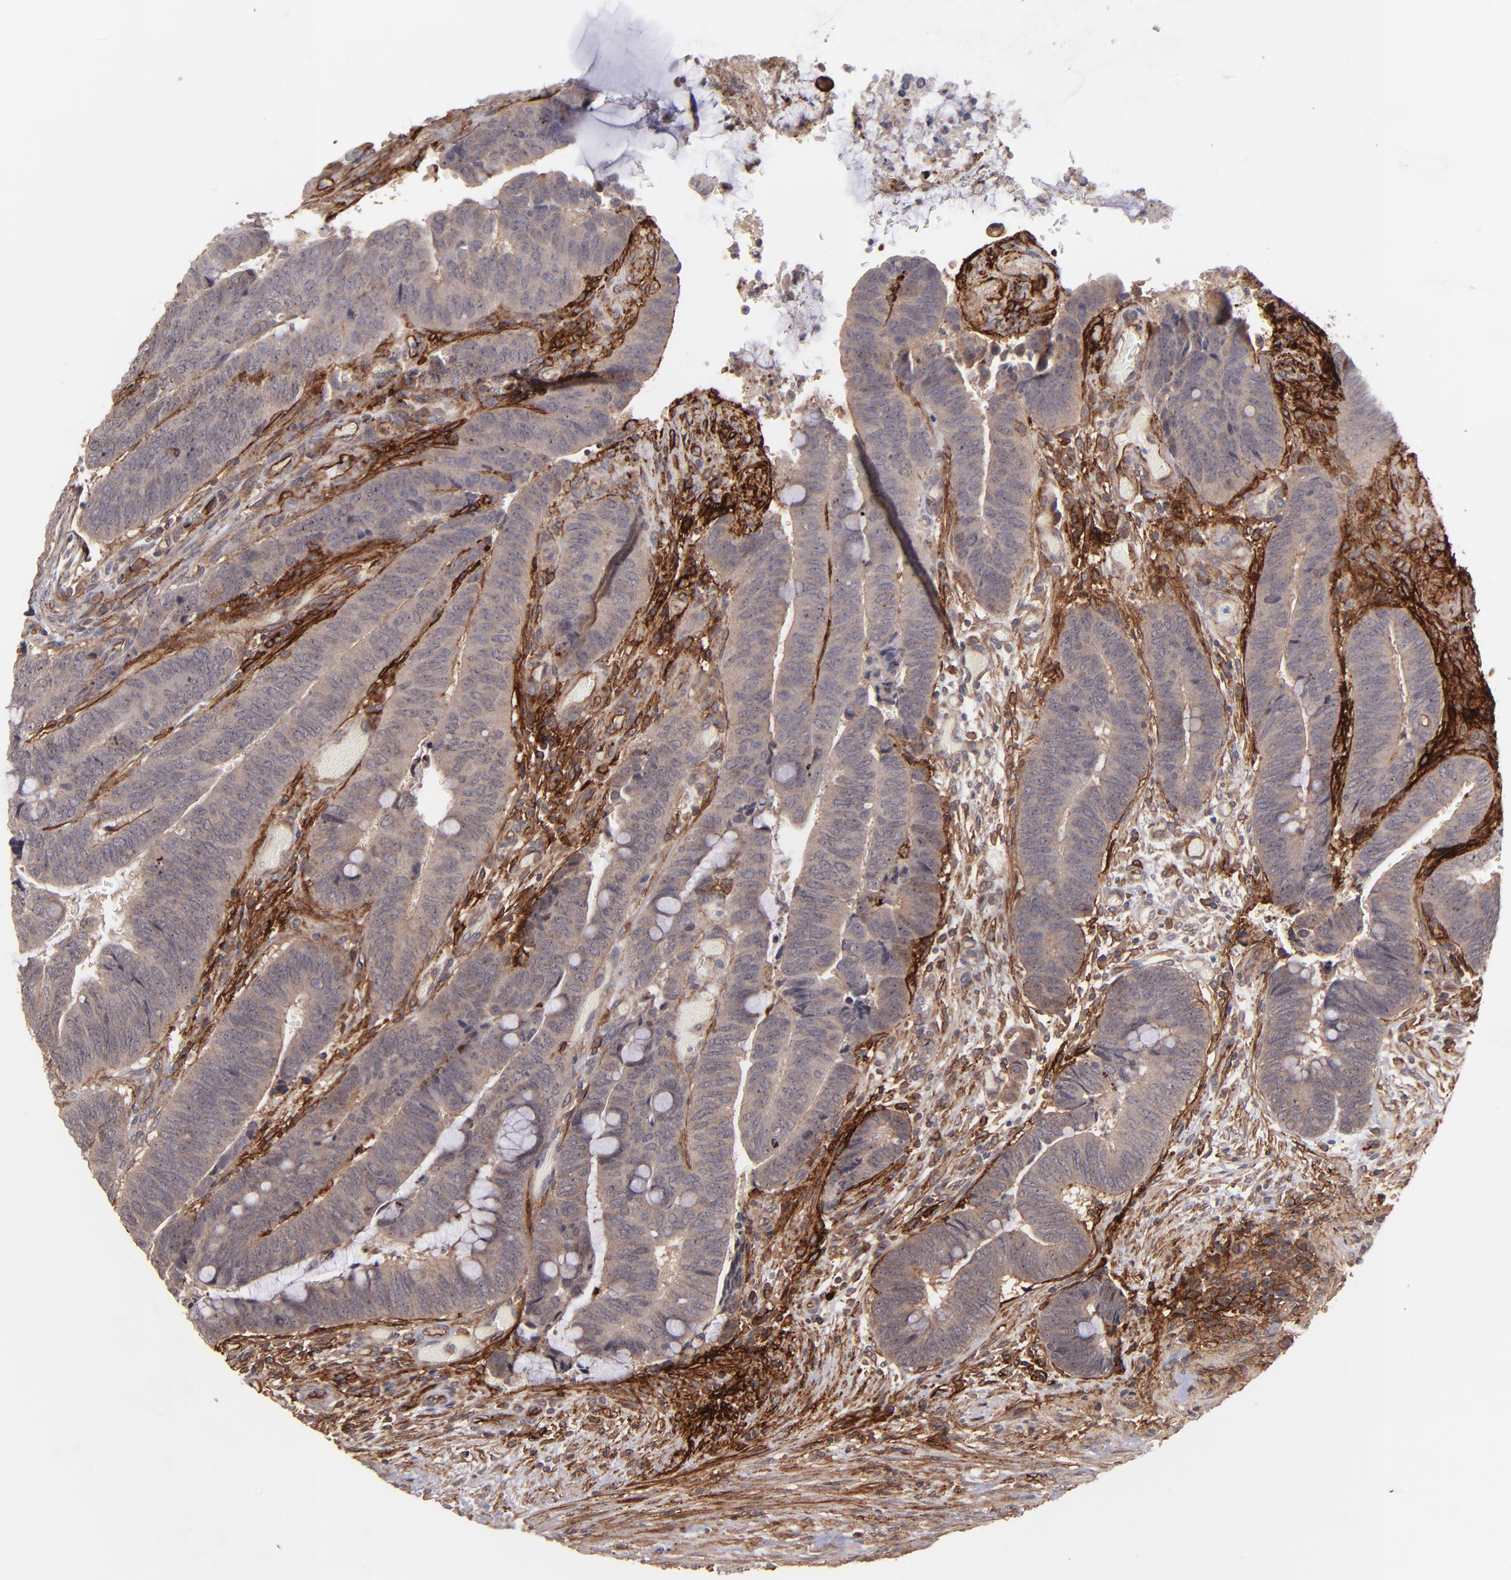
{"staining": {"intensity": "weak", "quantity": "25%-75%", "location": "cytoplasmic/membranous"}, "tissue": "colorectal cancer", "cell_type": "Tumor cells", "image_type": "cancer", "snomed": [{"axis": "morphology", "description": "Normal tissue, NOS"}, {"axis": "morphology", "description": "Adenocarcinoma, NOS"}, {"axis": "topography", "description": "Rectum"}], "caption": "An image showing weak cytoplasmic/membranous expression in approximately 25%-75% of tumor cells in colorectal adenocarcinoma, as visualized by brown immunohistochemical staining.", "gene": "ICAM1", "patient": {"sex": "male", "age": 92}}